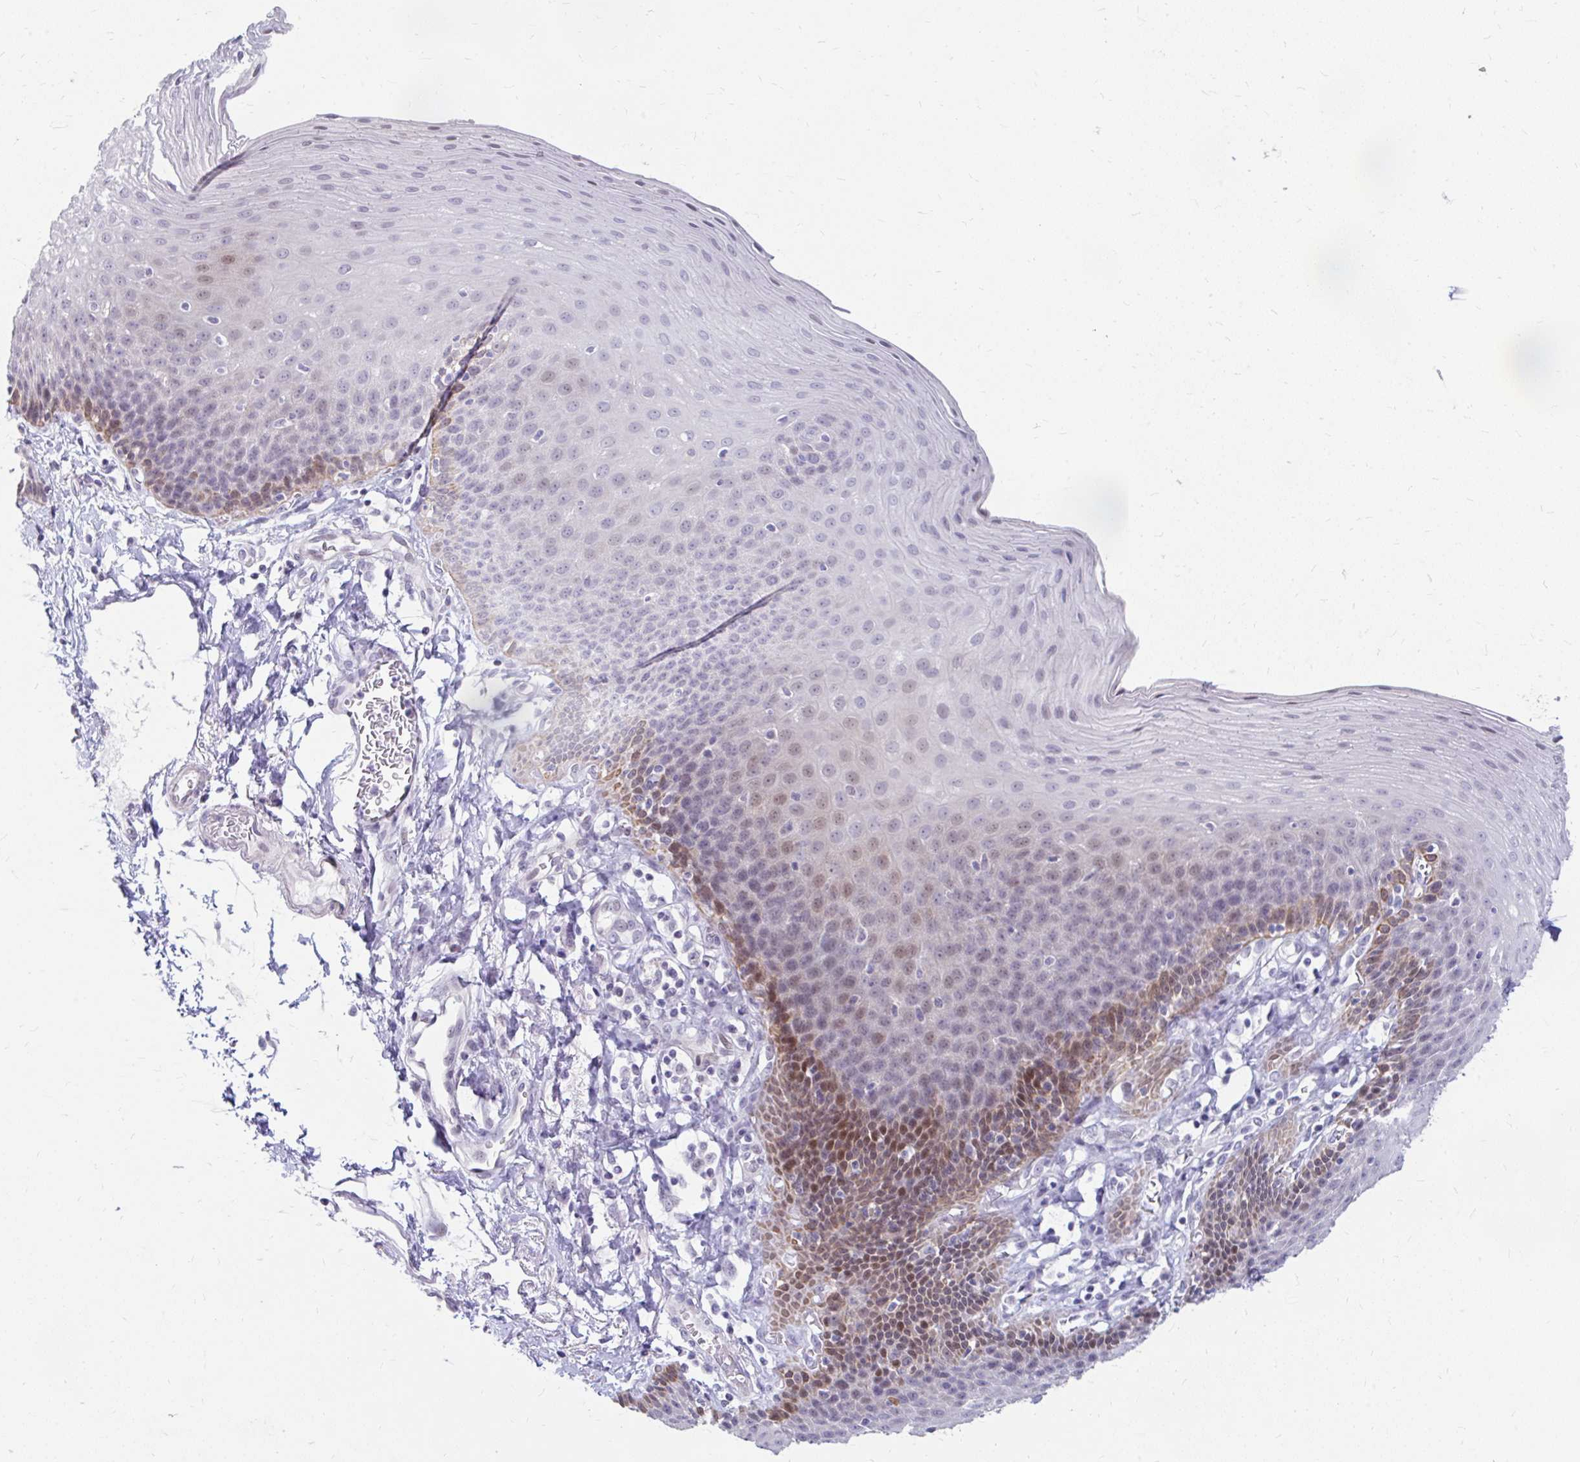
{"staining": {"intensity": "moderate", "quantity": "<25%", "location": "cytoplasmic/membranous,nuclear"}, "tissue": "esophagus", "cell_type": "Squamous epithelial cells", "image_type": "normal", "snomed": [{"axis": "morphology", "description": "Normal tissue, NOS"}, {"axis": "topography", "description": "Esophagus"}], "caption": "The micrograph shows a brown stain indicating the presence of a protein in the cytoplasmic/membranous,nuclear of squamous epithelial cells in esophagus. (IHC, brightfield microscopy, high magnification).", "gene": "RGS16", "patient": {"sex": "female", "age": 81}}